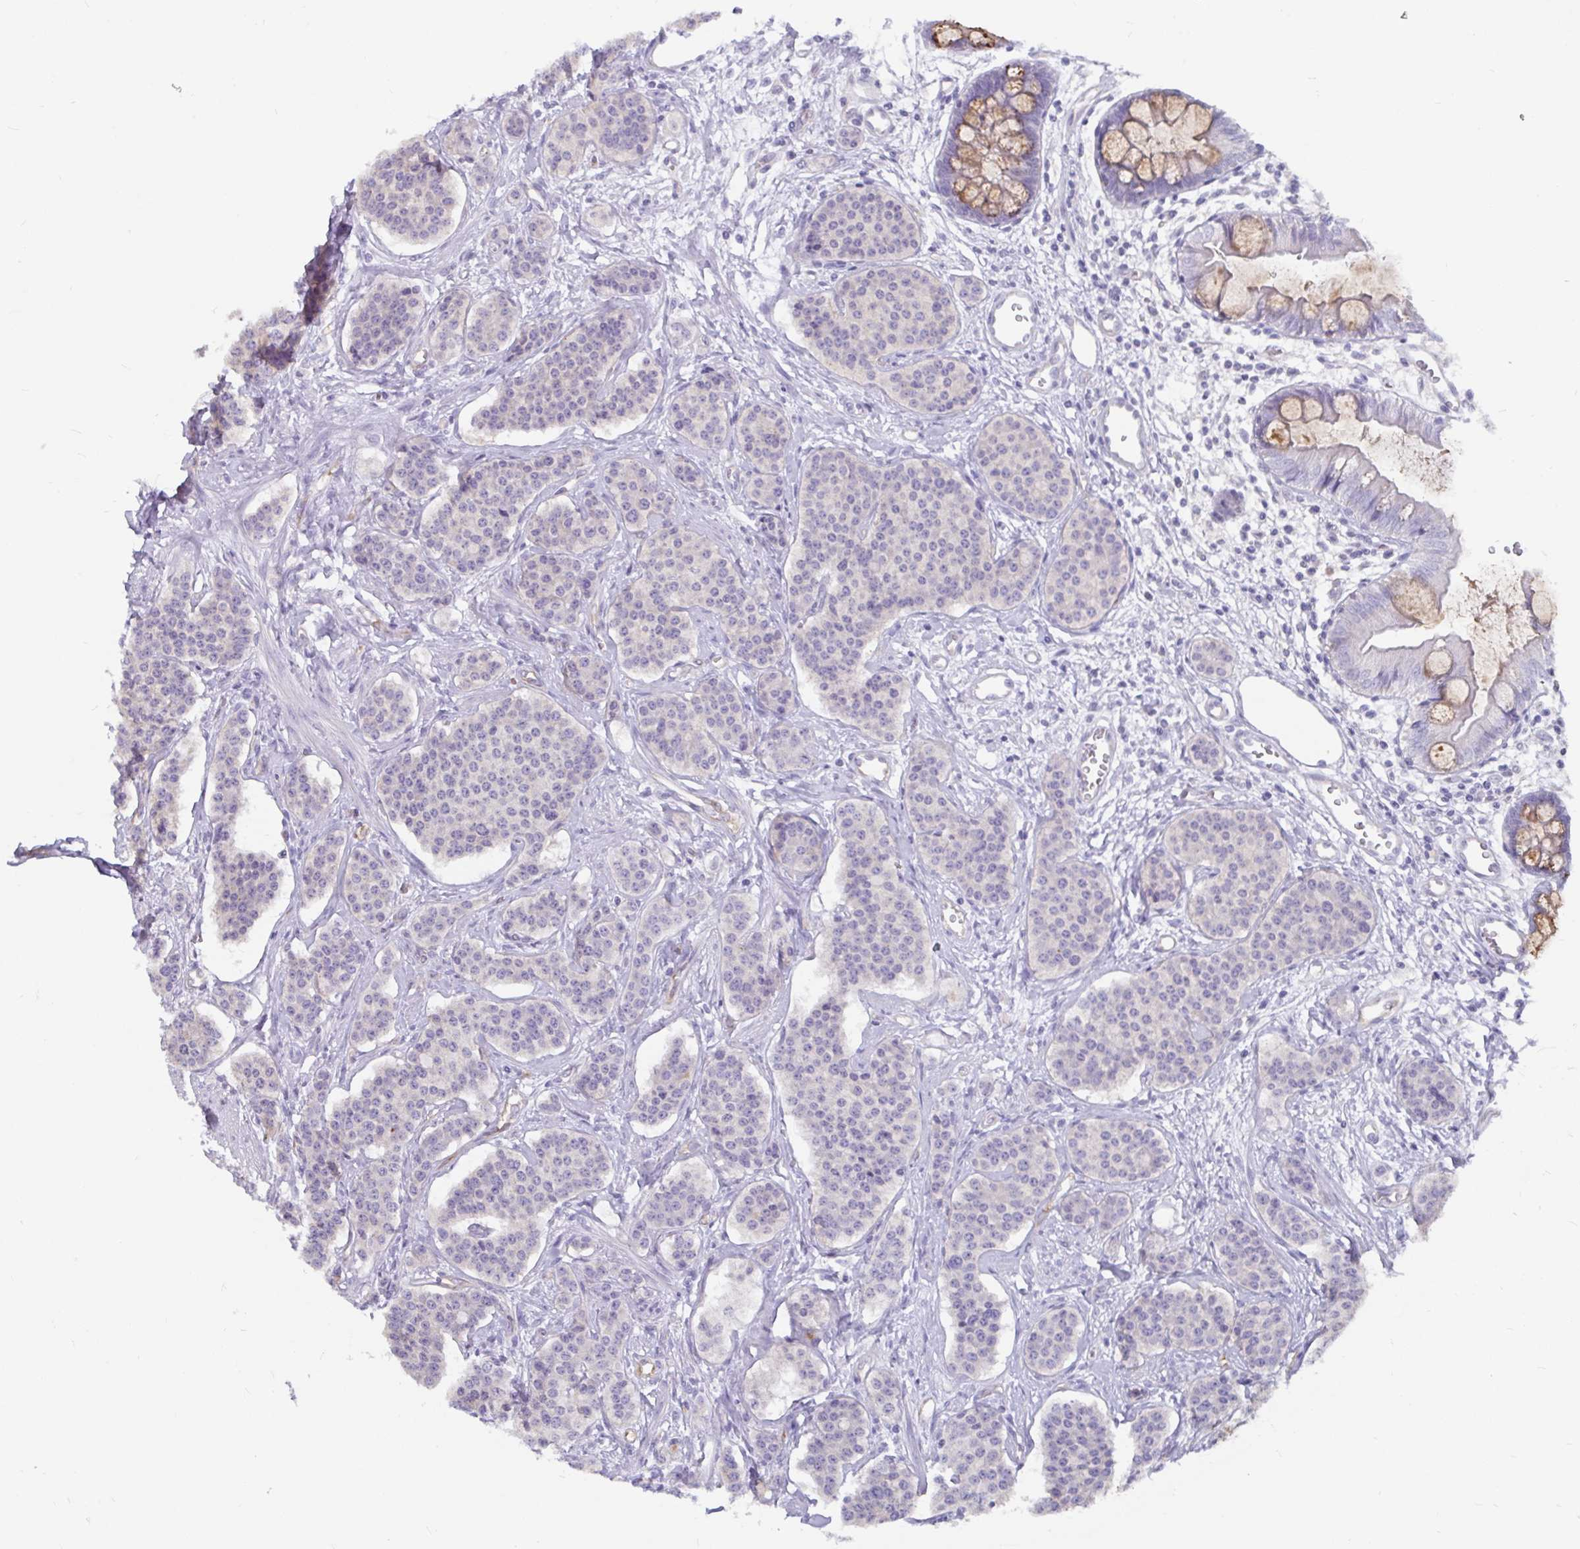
{"staining": {"intensity": "negative", "quantity": "none", "location": "none"}, "tissue": "carcinoid", "cell_type": "Tumor cells", "image_type": "cancer", "snomed": [{"axis": "morphology", "description": "Carcinoid, malignant, NOS"}, {"axis": "topography", "description": "Small intestine"}], "caption": "DAB (3,3'-diaminobenzidine) immunohistochemical staining of malignant carcinoid exhibits no significant staining in tumor cells.", "gene": "ADAMTS6", "patient": {"sex": "female", "age": 64}}